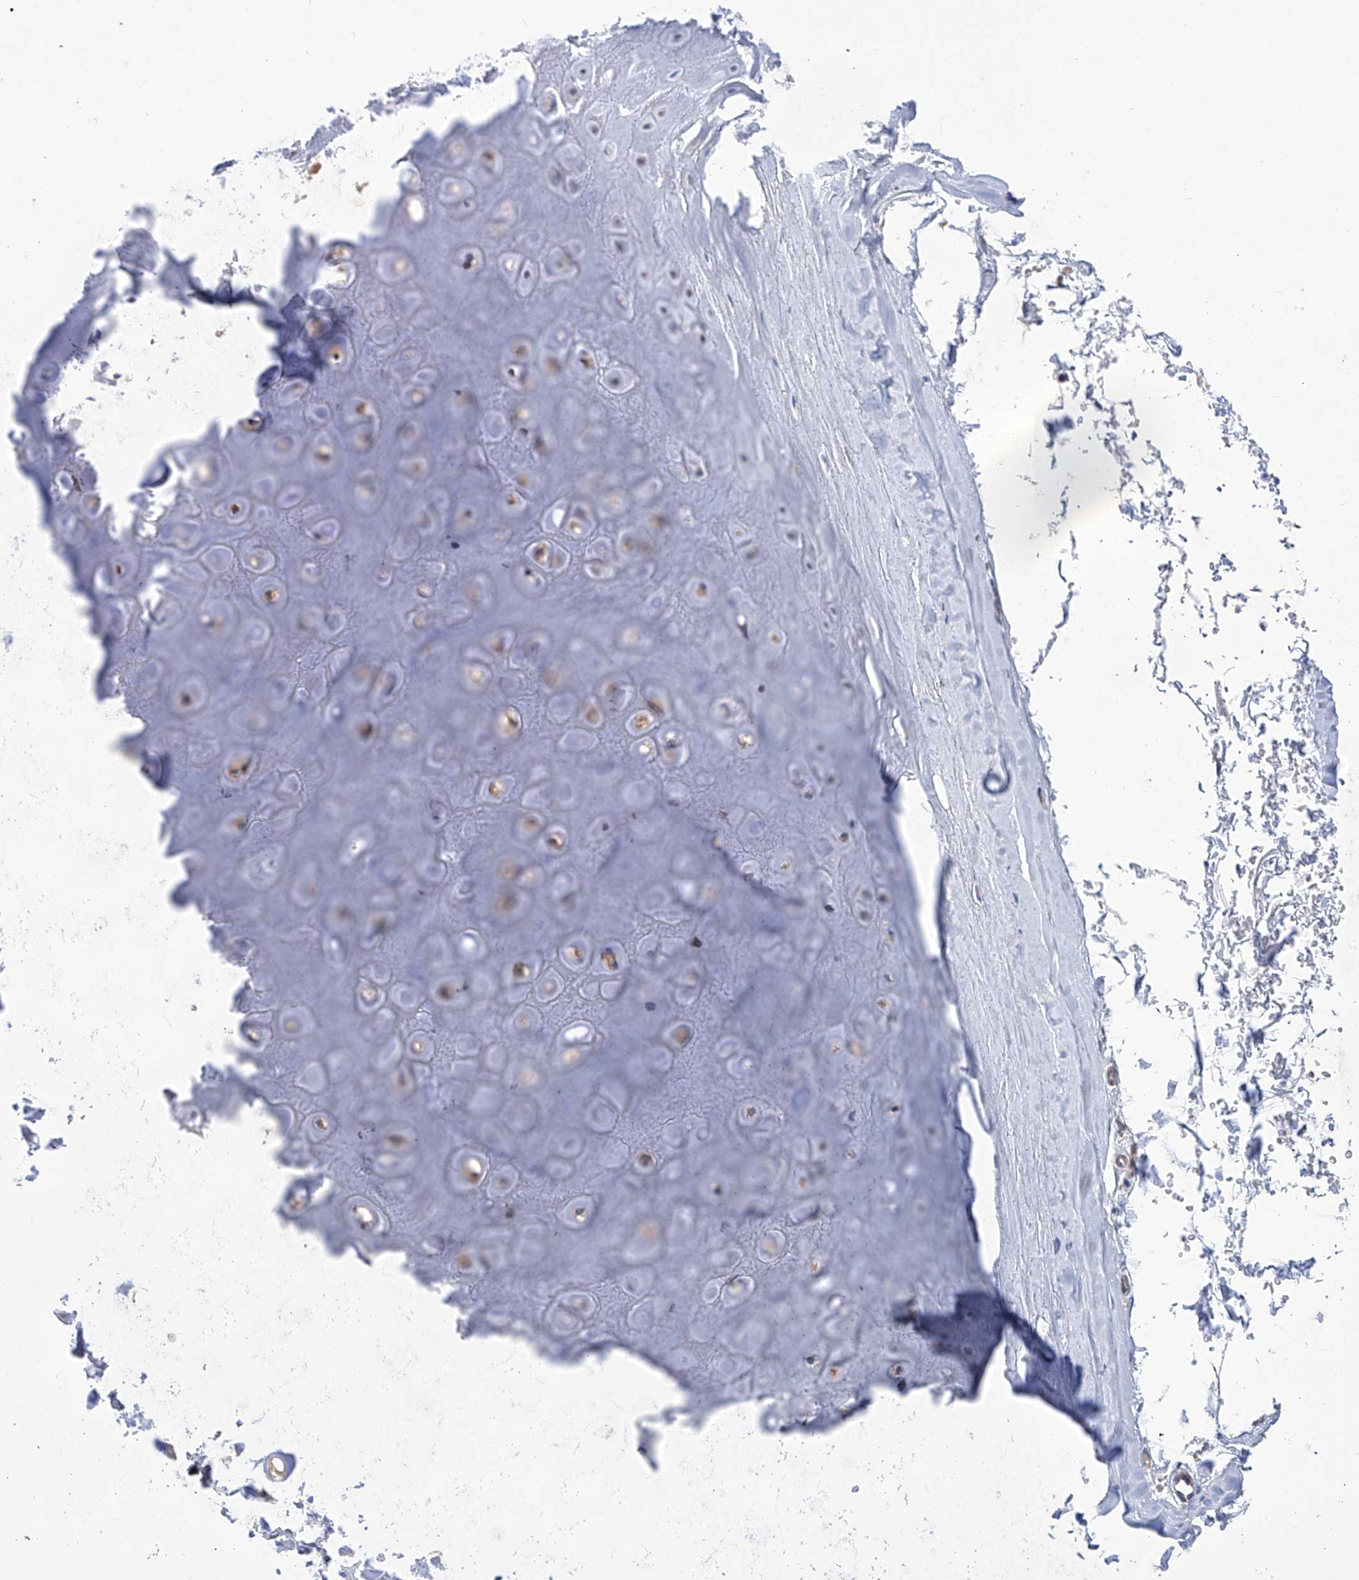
{"staining": {"intensity": "negative", "quantity": "none", "location": "none"}, "tissue": "adipose tissue", "cell_type": "Adipocytes", "image_type": "normal", "snomed": [{"axis": "morphology", "description": "Normal tissue, NOS"}, {"axis": "morphology", "description": "Basal cell carcinoma"}, {"axis": "topography", "description": "Skin"}], "caption": "Immunohistochemical staining of normal adipose tissue exhibits no significant staining in adipocytes.", "gene": "SMS", "patient": {"sex": "female", "age": 89}}